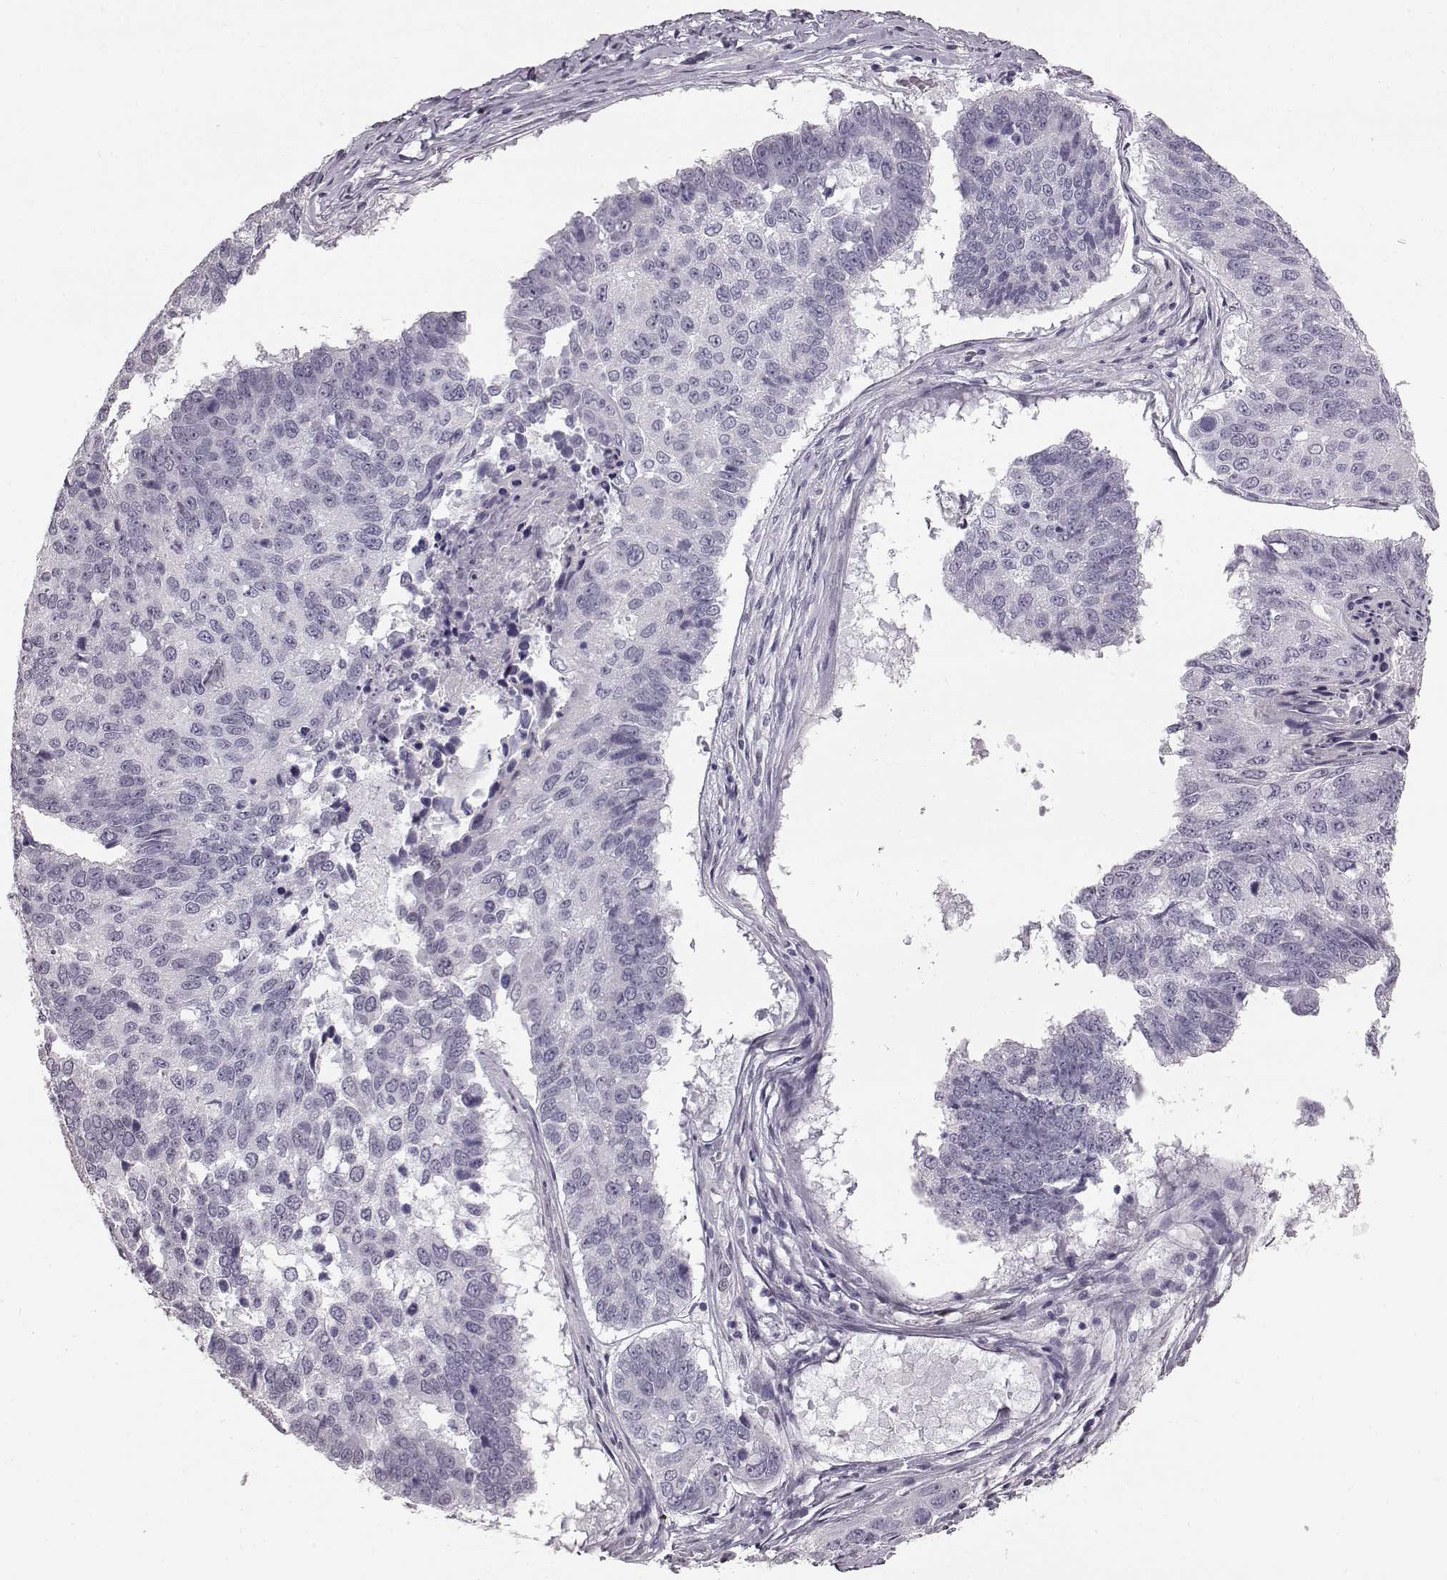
{"staining": {"intensity": "negative", "quantity": "none", "location": "none"}, "tissue": "lung cancer", "cell_type": "Tumor cells", "image_type": "cancer", "snomed": [{"axis": "morphology", "description": "Squamous cell carcinoma, NOS"}, {"axis": "topography", "description": "Lung"}], "caption": "This photomicrograph is of lung cancer (squamous cell carcinoma) stained with IHC to label a protein in brown with the nuclei are counter-stained blue. There is no expression in tumor cells.", "gene": "TCHHL1", "patient": {"sex": "male", "age": 73}}